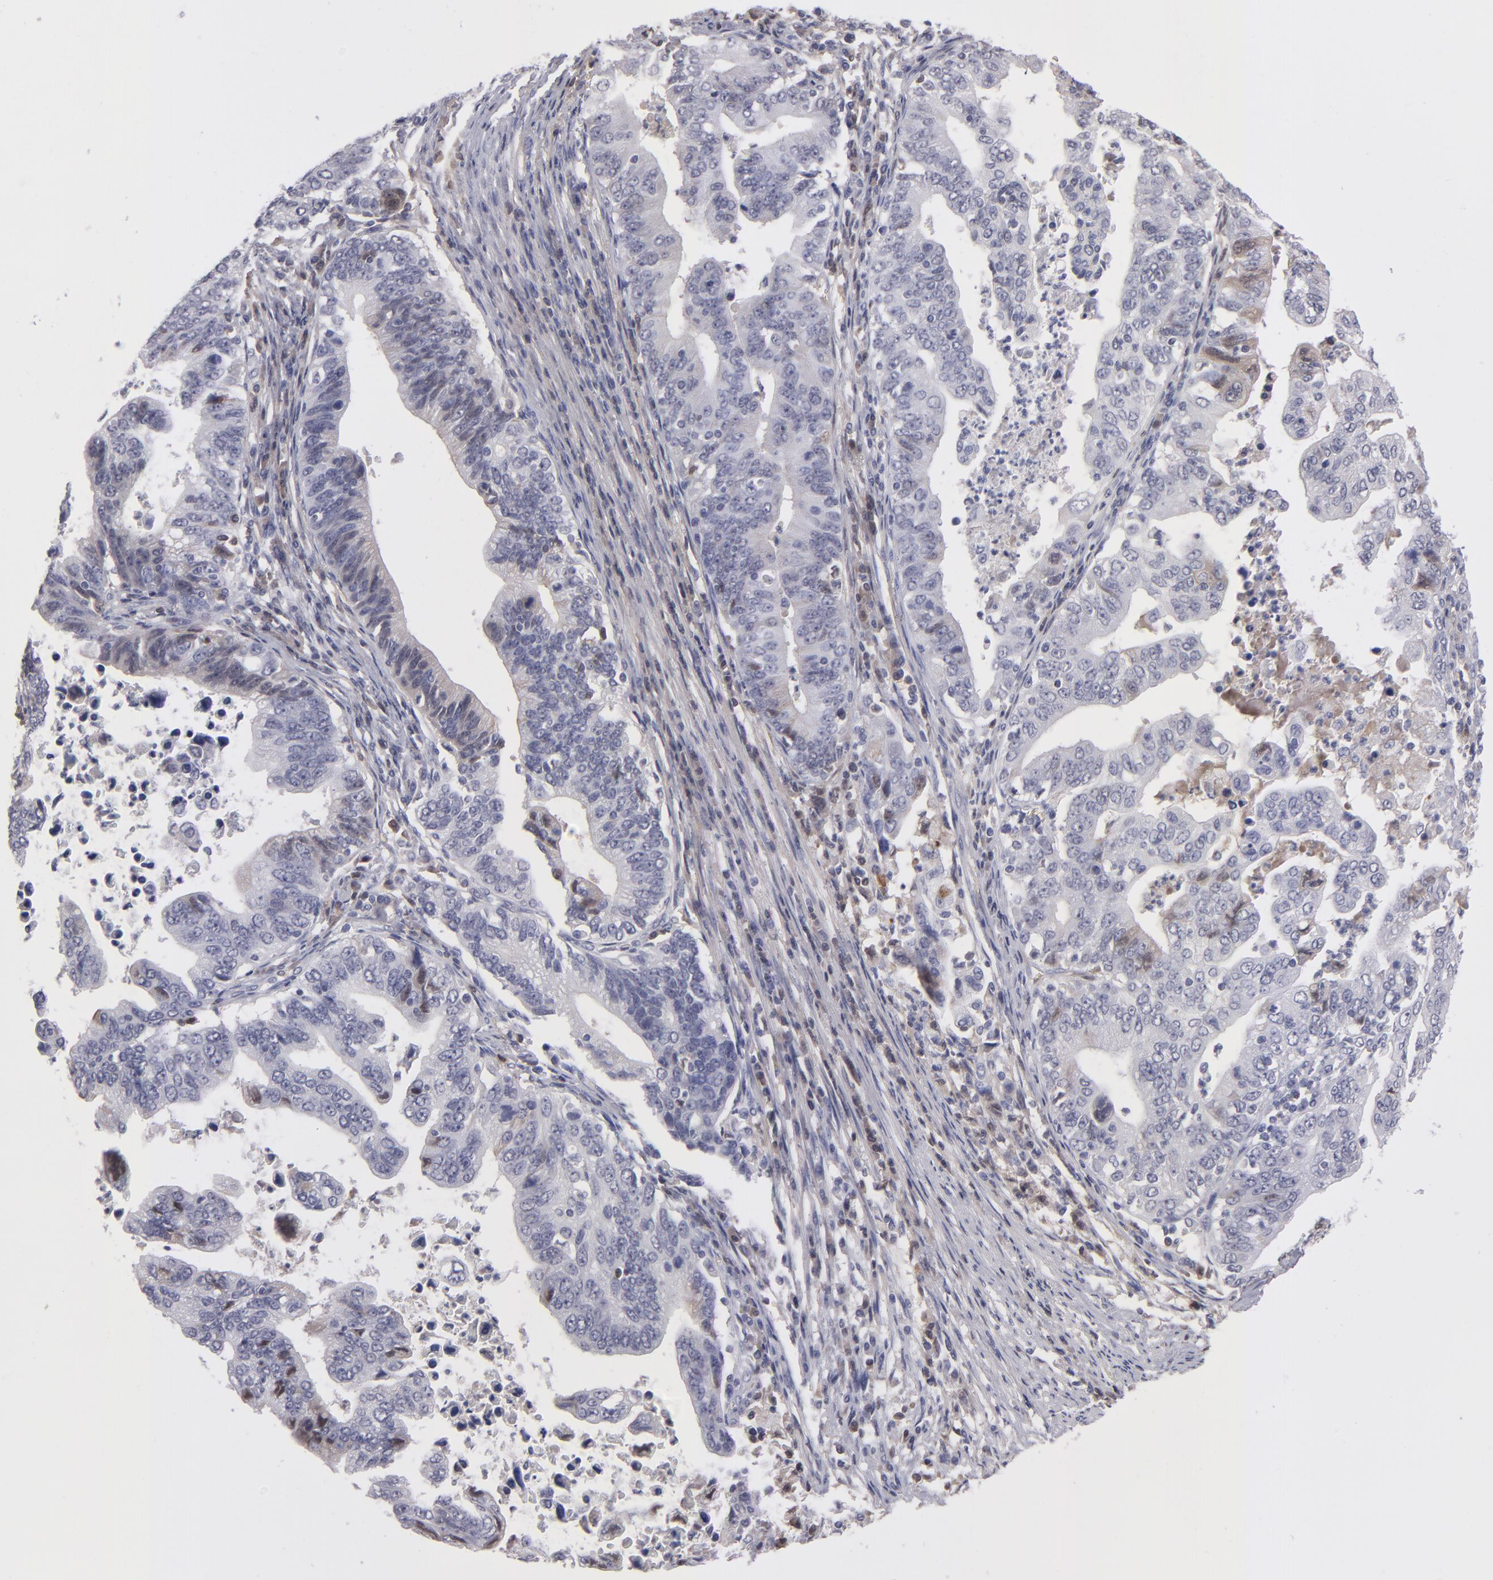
{"staining": {"intensity": "negative", "quantity": "none", "location": "none"}, "tissue": "stomach cancer", "cell_type": "Tumor cells", "image_type": "cancer", "snomed": [{"axis": "morphology", "description": "Adenocarcinoma, NOS"}, {"axis": "topography", "description": "Stomach, upper"}], "caption": "Immunohistochemistry micrograph of neoplastic tissue: human adenocarcinoma (stomach) stained with DAB displays no significant protein expression in tumor cells.", "gene": "ITIH4", "patient": {"sex": "female", "age": 50}}